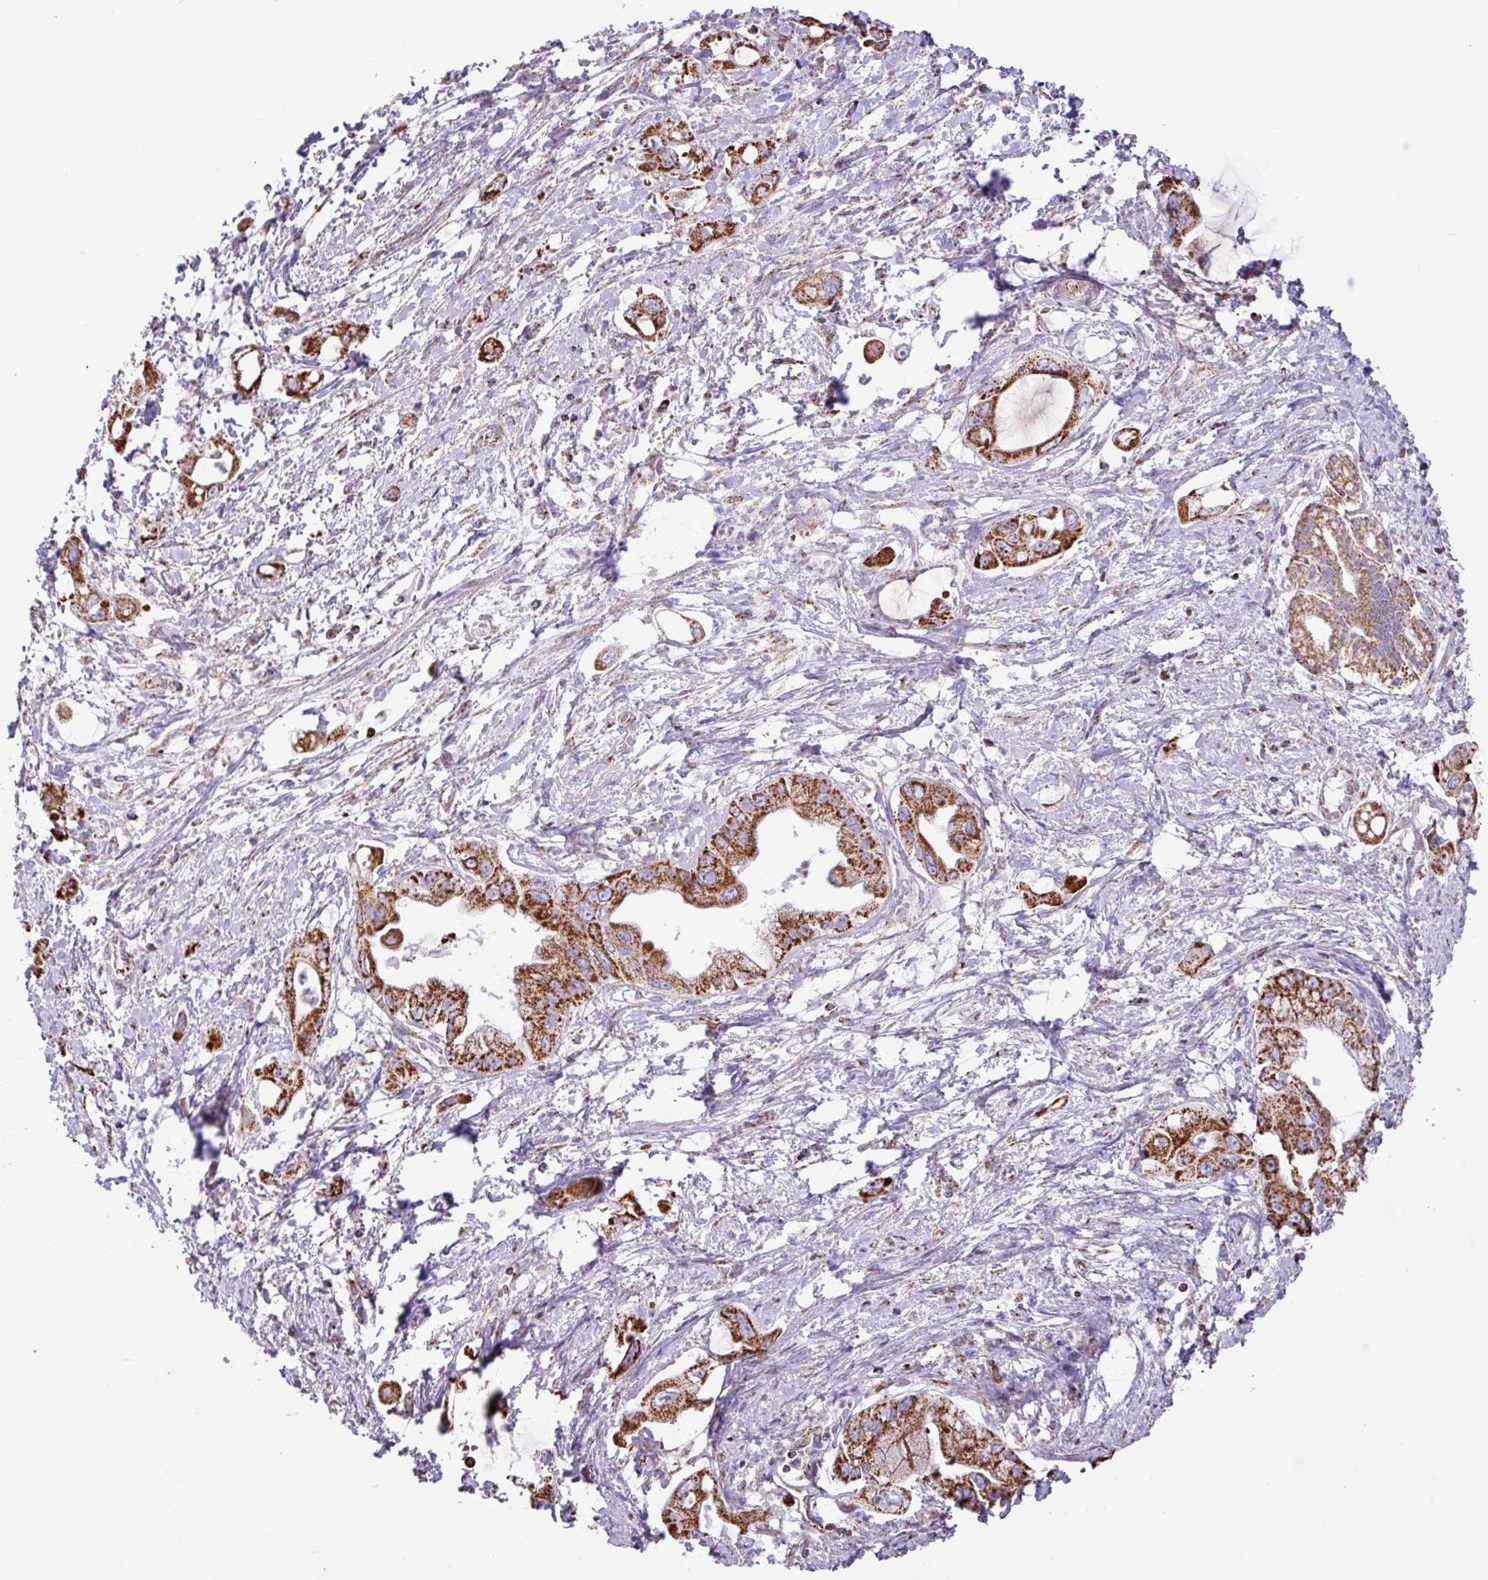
{"staining": {"intensity": "strong", "quantity": ">75%", "location": "cytoplasmic/membranous"}, "tissue": "pancreatic cancer", "cell_type": "Tumor cells", "image_type": "cancer", "snomed": [{"axis": "morphology", "description": "Adenocarcinoma, NOS"}, {"axis": "topography", "description": "Pancreas"}], "caption": "Immunohistochemical staining of pancreatic cancer (adenocarcinoma) reveals strong cytoplasmic/membranous protein staining in approximately >75% of tumor cells. Using DAB (3,3'-diaminobenzidine) (brown) and hematoxylin (blue) stains, captured at high magnification using brightfield microscopy.", "gene": "RTL3", "patient": {"sex": "male", "age": 61}}